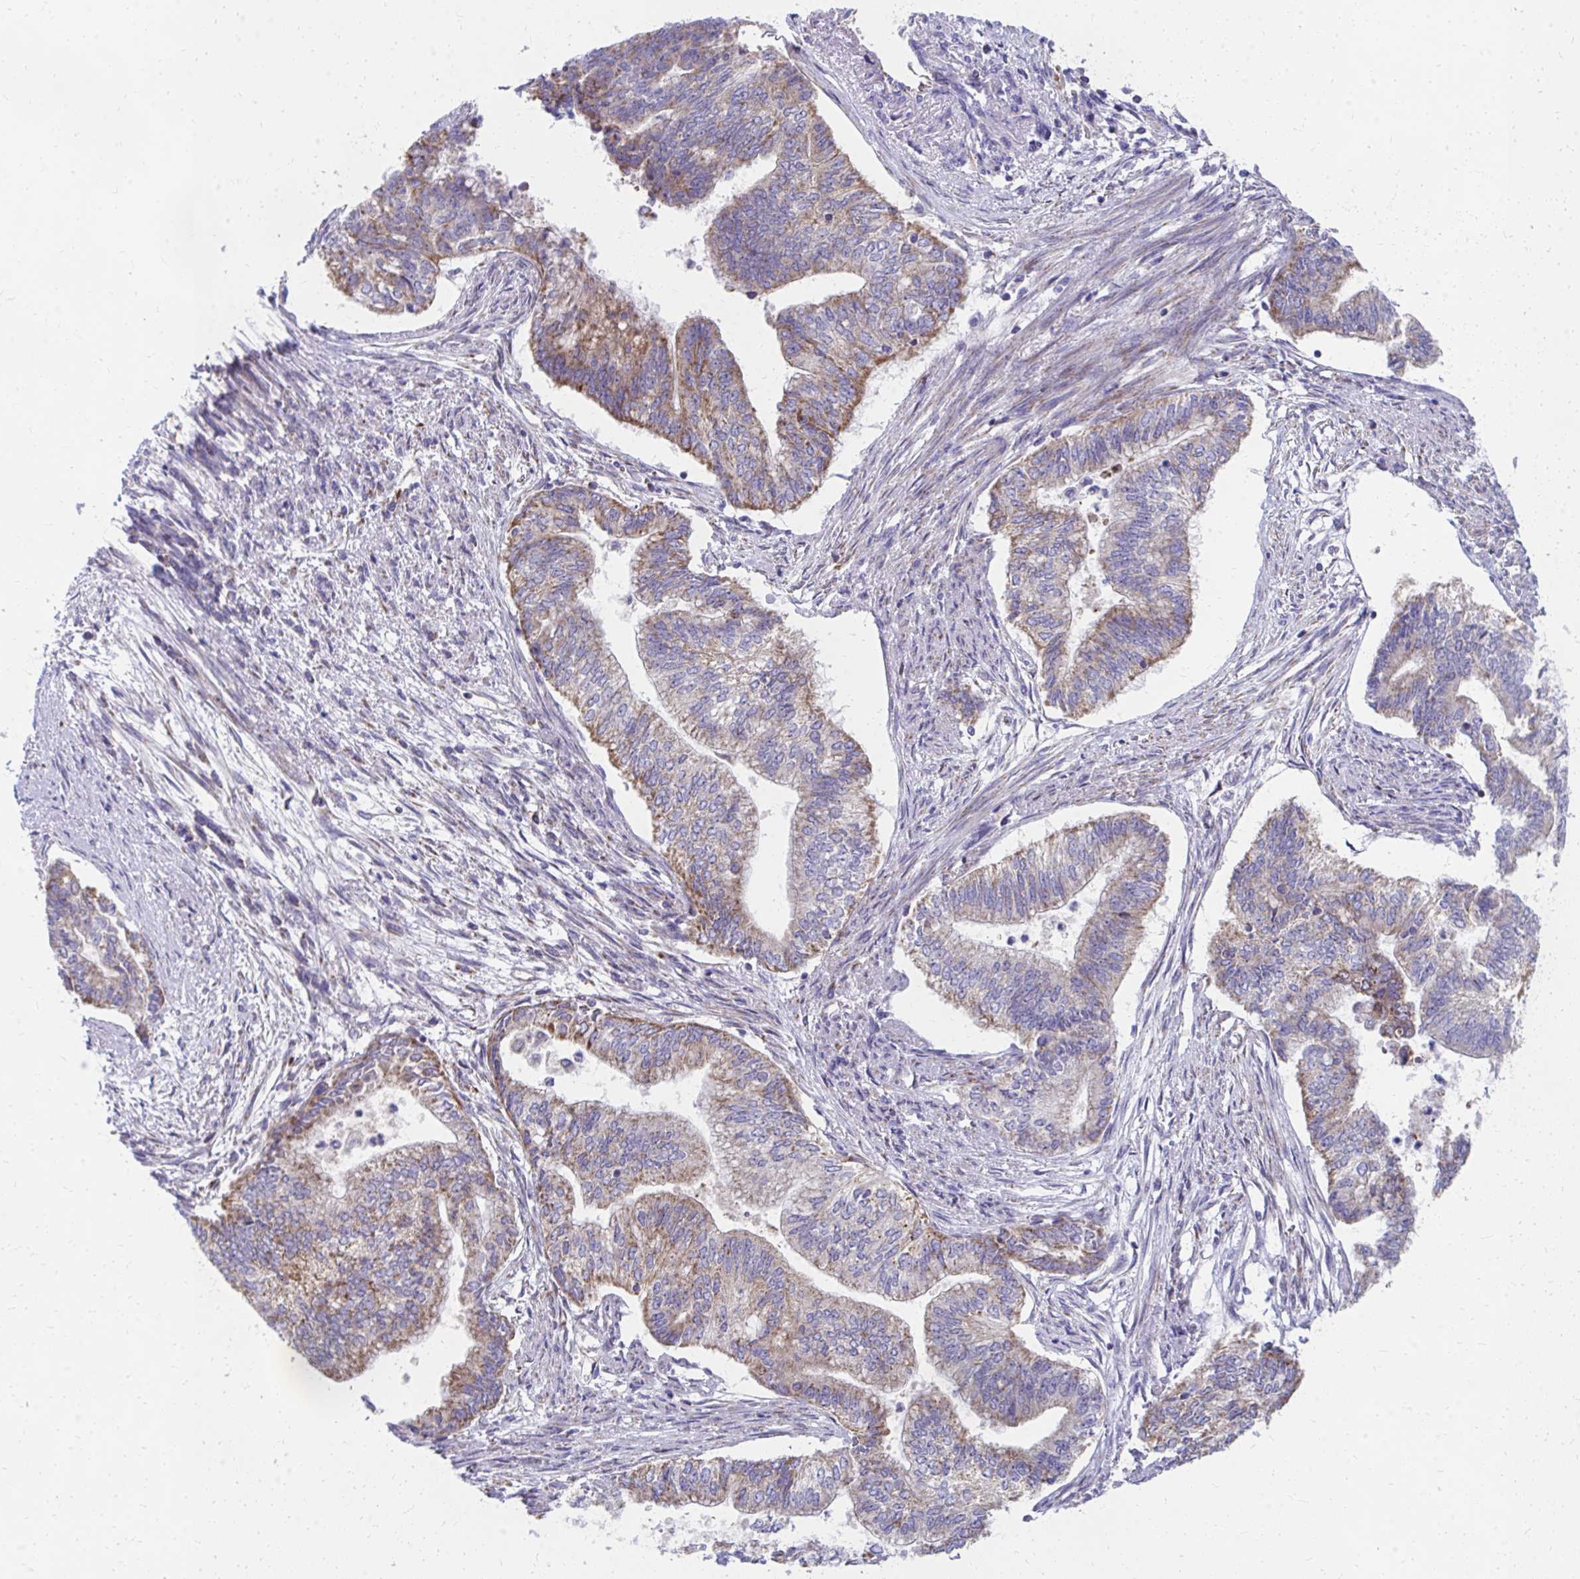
{"staining": {"intensity": "moderate", "quantity": "25%-75%", "location": "cytoplasmic/membranous"}, "tissue": "endometrial cancer", "cell_type": "Tumor cells", "image_type": "cancer", "snomed": [{"axis": "morphology", "description": "Adenocarcinoma, NOS"}, {"axis": "topography", "description": "Endometrium"}], "caption": "Moderate cytoplasmic/membranous staining for a protein is identified in about 25%-75% of tumor cells of adenocarcinoma (endometrial) using immunohistochemistry (IHC).", "gene": "IL37", "patient": {"sex": "female", "age": 65}}